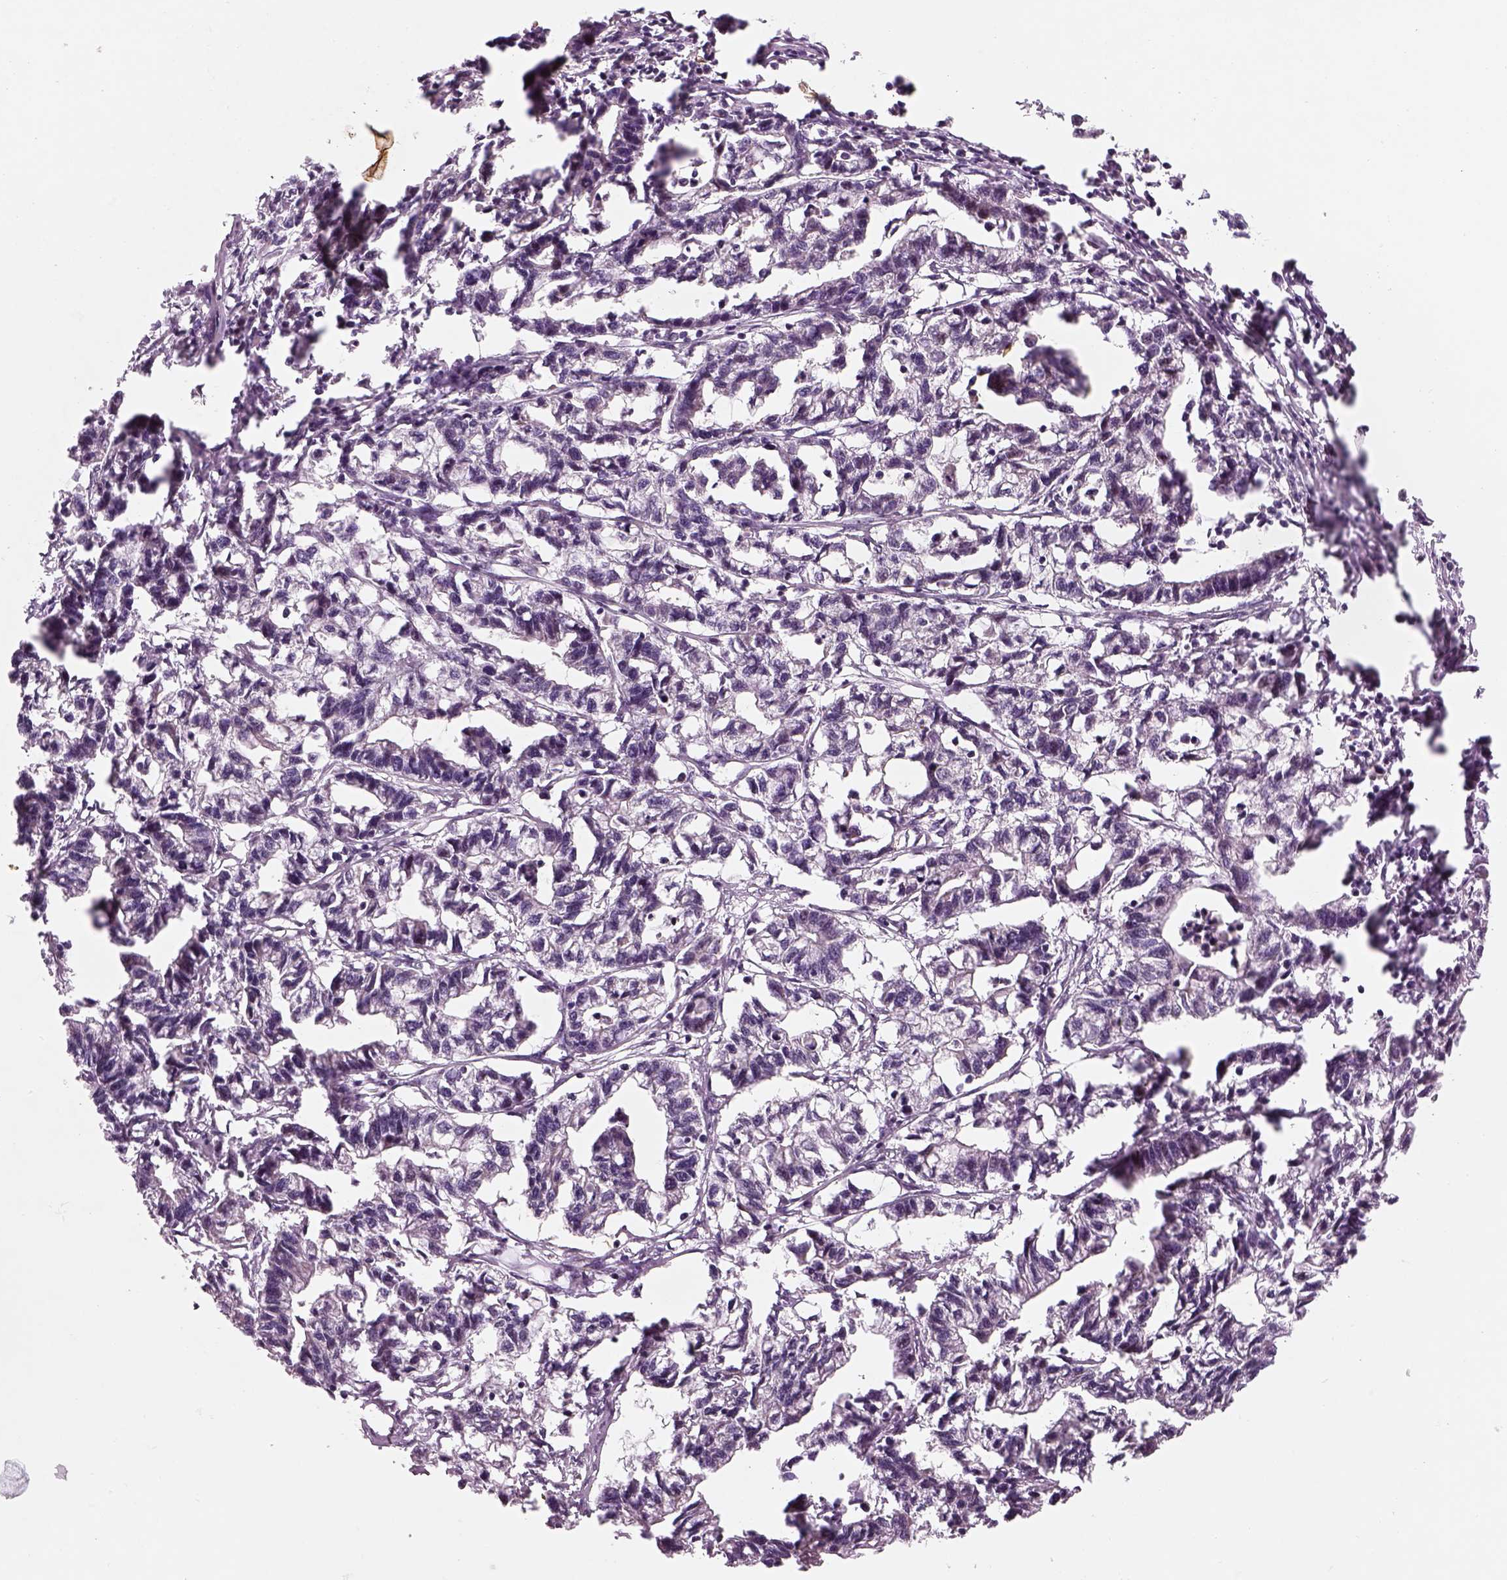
{"staining": {"intensity": "negative", "quantity": "none", "location": "none"}, "tissue": "stomach cancer", "cell_type": "Tumor cells", "image_type": "cancer", "snomed": [{"axis": "morphology", "description": "Adenocarcinoma, NOS"}, {"axis": "topography", "description": "Stomach"}], "caption": "Tumor cells show no significant protein positivity in stomach cancer (adenocarcinoma).", "gene": "PENK", "patient": {"sex": "male", "age": 83}}